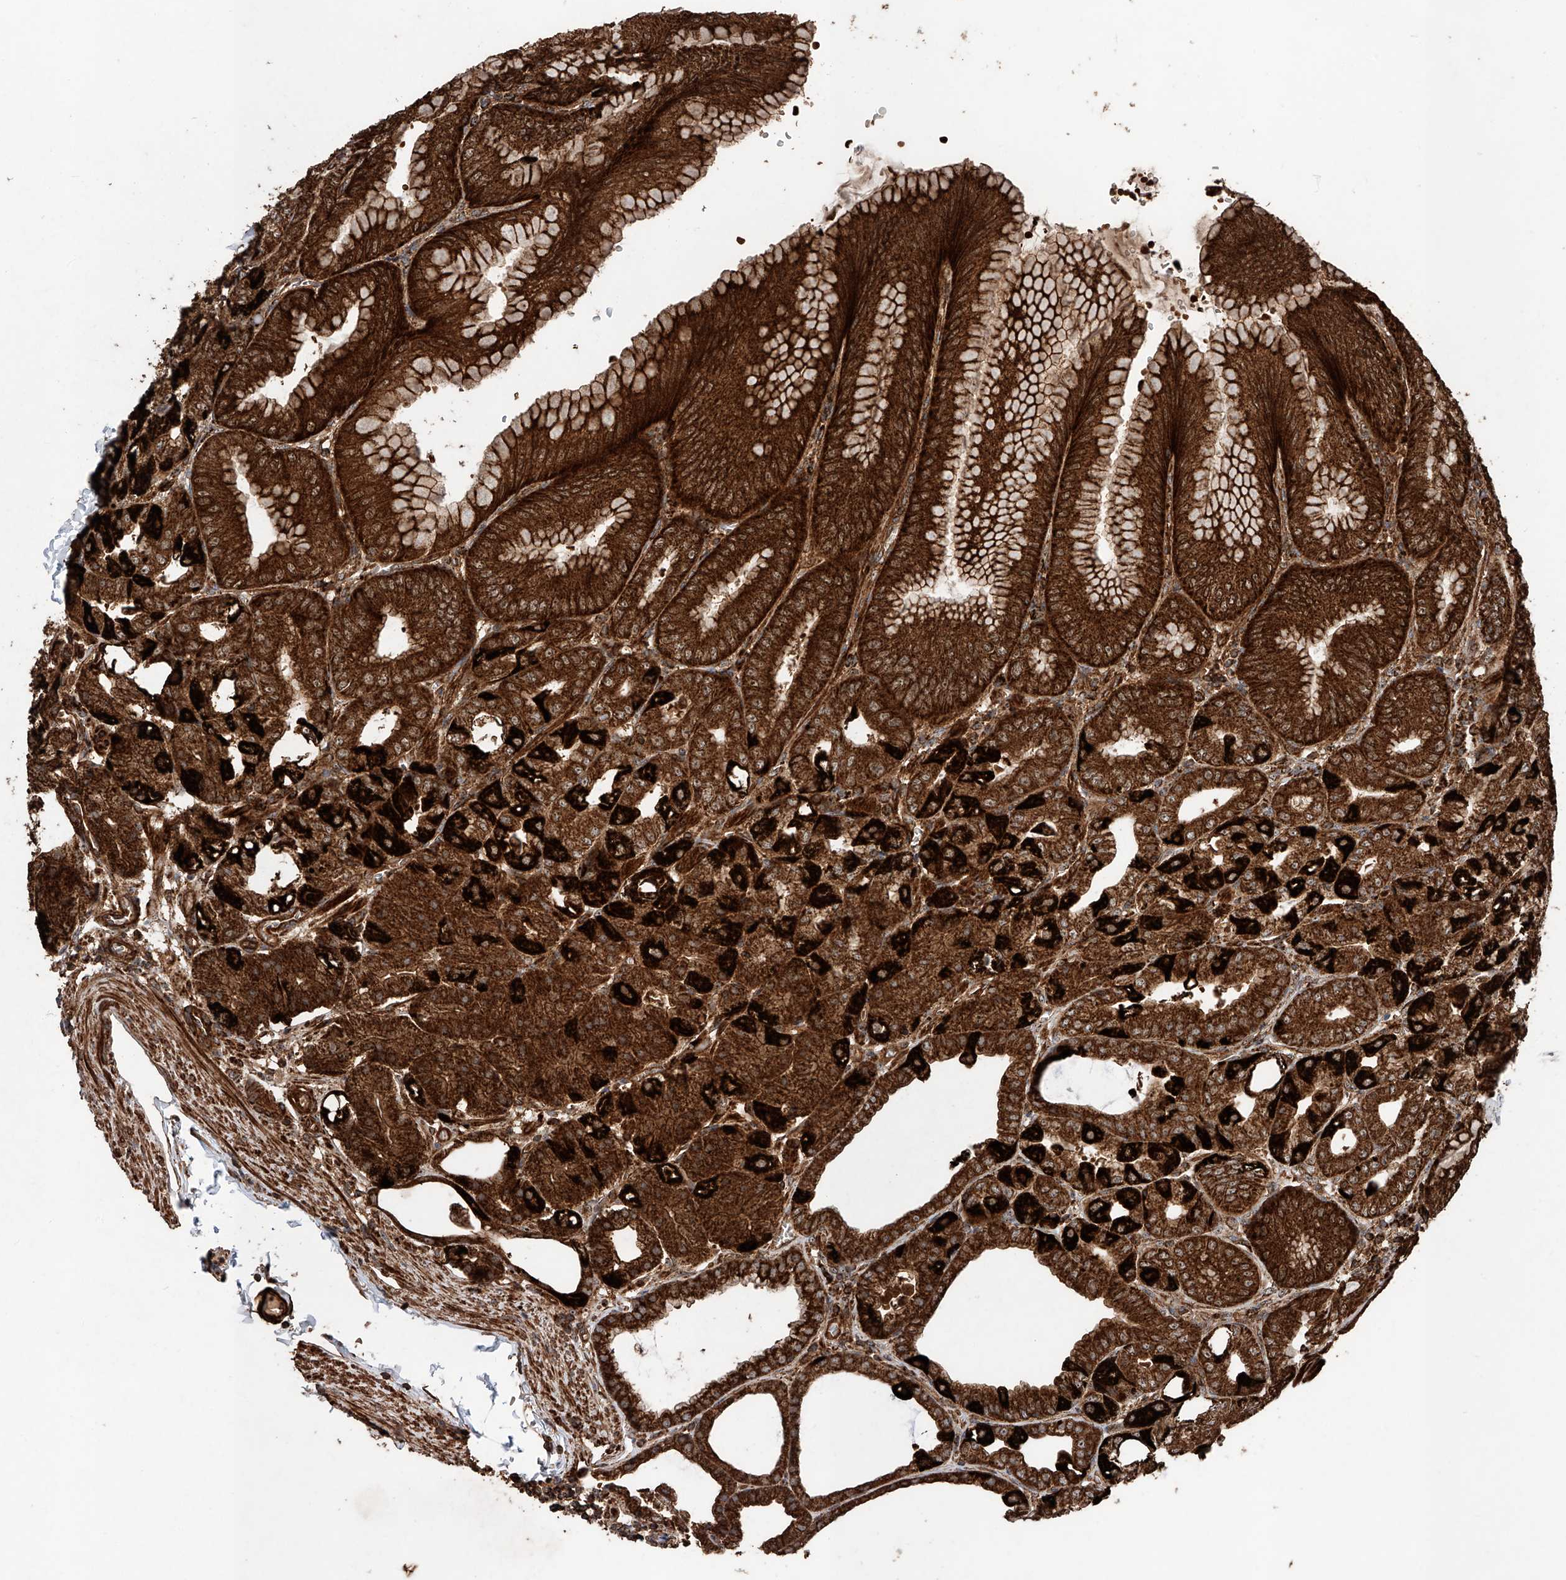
{"staining": {"intensity": "strong", "quantity": ">75%", "location": "cytoplasmic/membranous"}, "tissue": "stomach", "cell_type": "Glandular cells", "image_type": "normal", "snomed": [{"axis": "morphology", "description": "Normal tissue, NOS"}, {"axis": "topography", "description": "Stomach, lower"}], "caption": "A brown stain labels strong cytoplasmic/membranous positivity of a protein in glandular cells of benign stomach. (Stains: DAB in brown, nuclei in blue, Microscopy: brightfield microscopy at high magnification).", "gene": "PISD", "patient": {"sex": "male", "age": 71}}